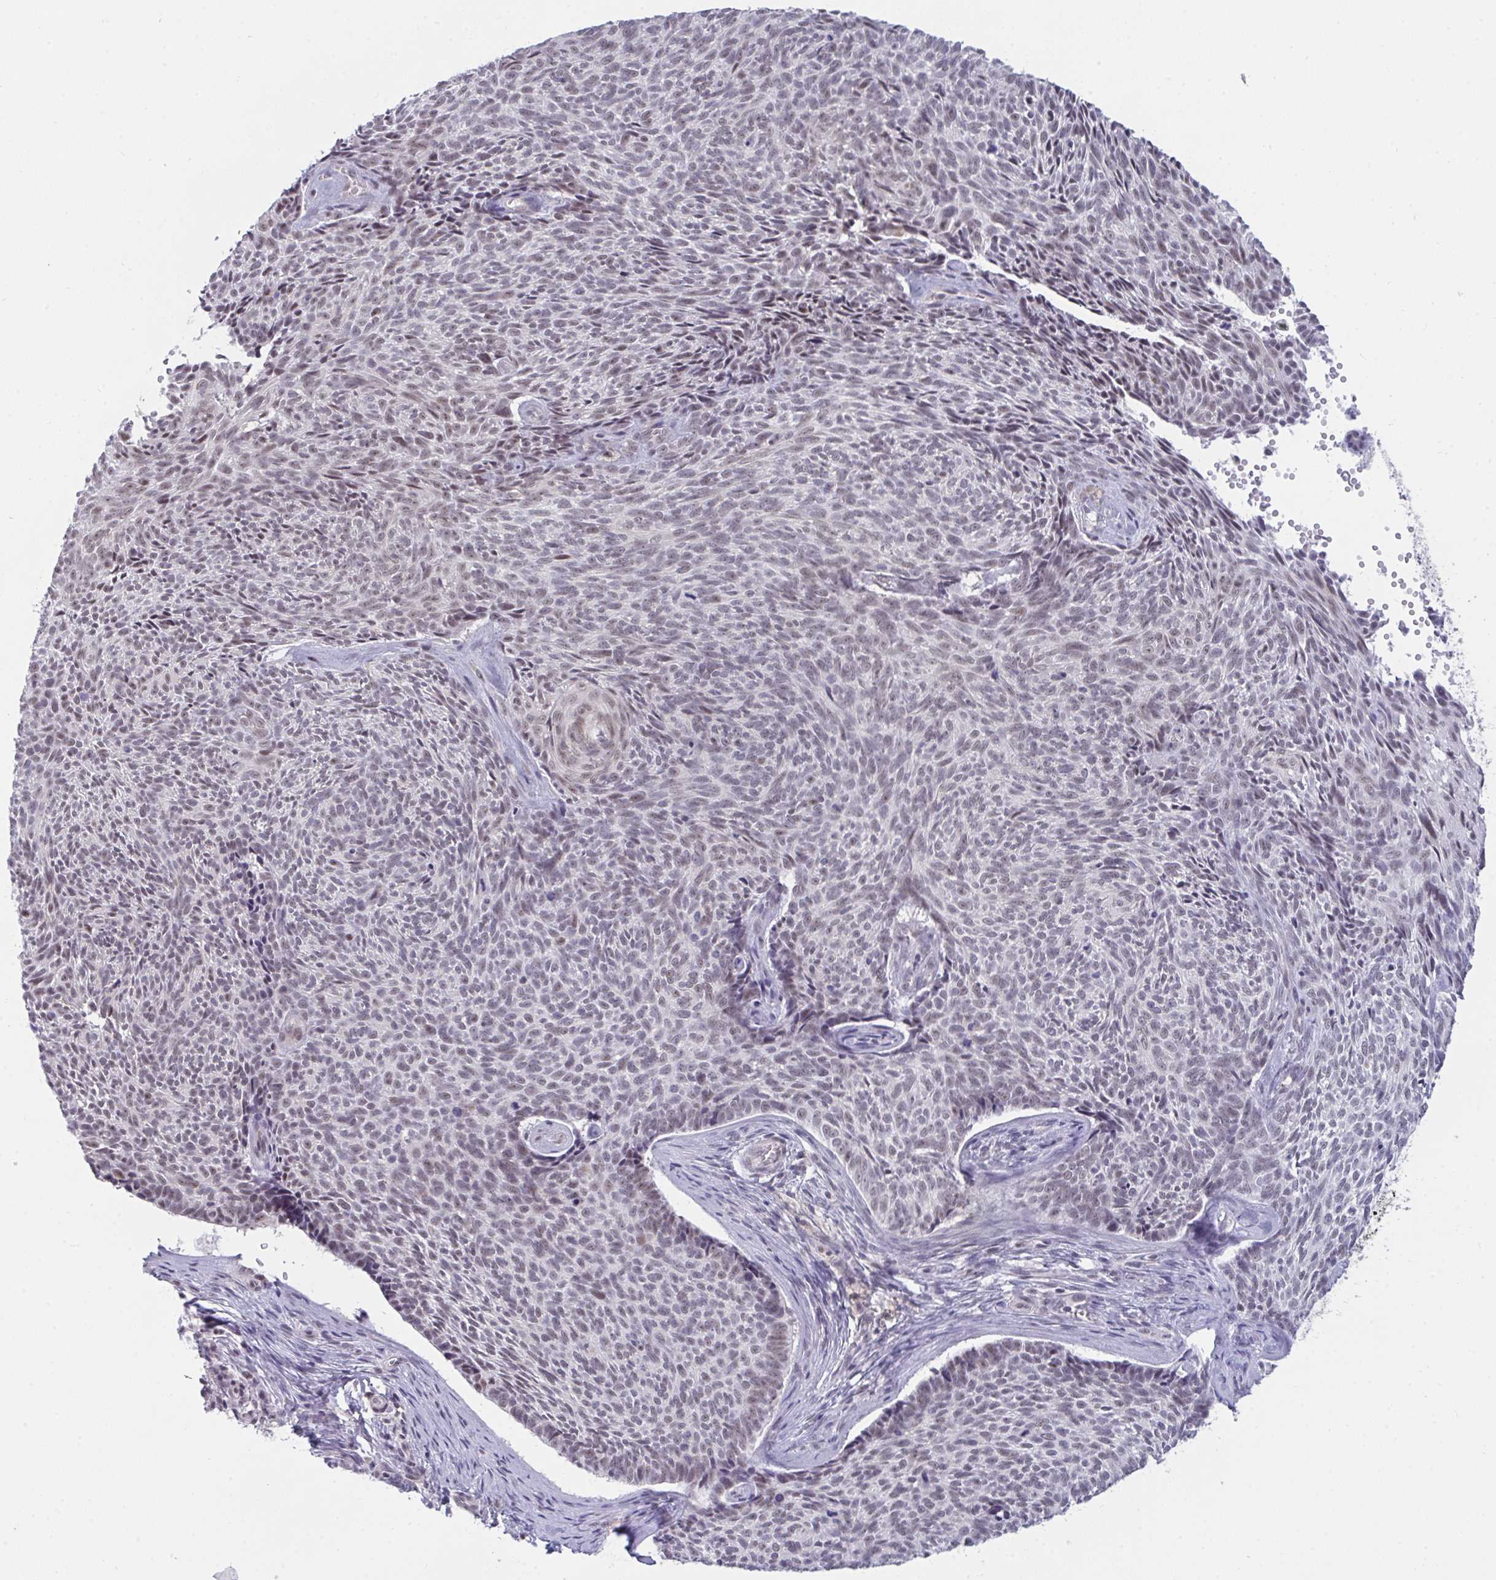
{"staining": {"intensity": "weak", "quantity": "<25%", "location": "nuclear"}, "tissue": "skin cancer", "cell_type": "Tumor cells", "image_type": "cancer", "snomed": [{"axis": "morphology", "description": "Basal cell carcinoma"}, {"axis": "topography", "description": "Skin"}], "caption": "There is no significant expression in tumor cells of skin cancer.", "gene": "PRR14", "patient": {"sex": "female", "age": 80}}